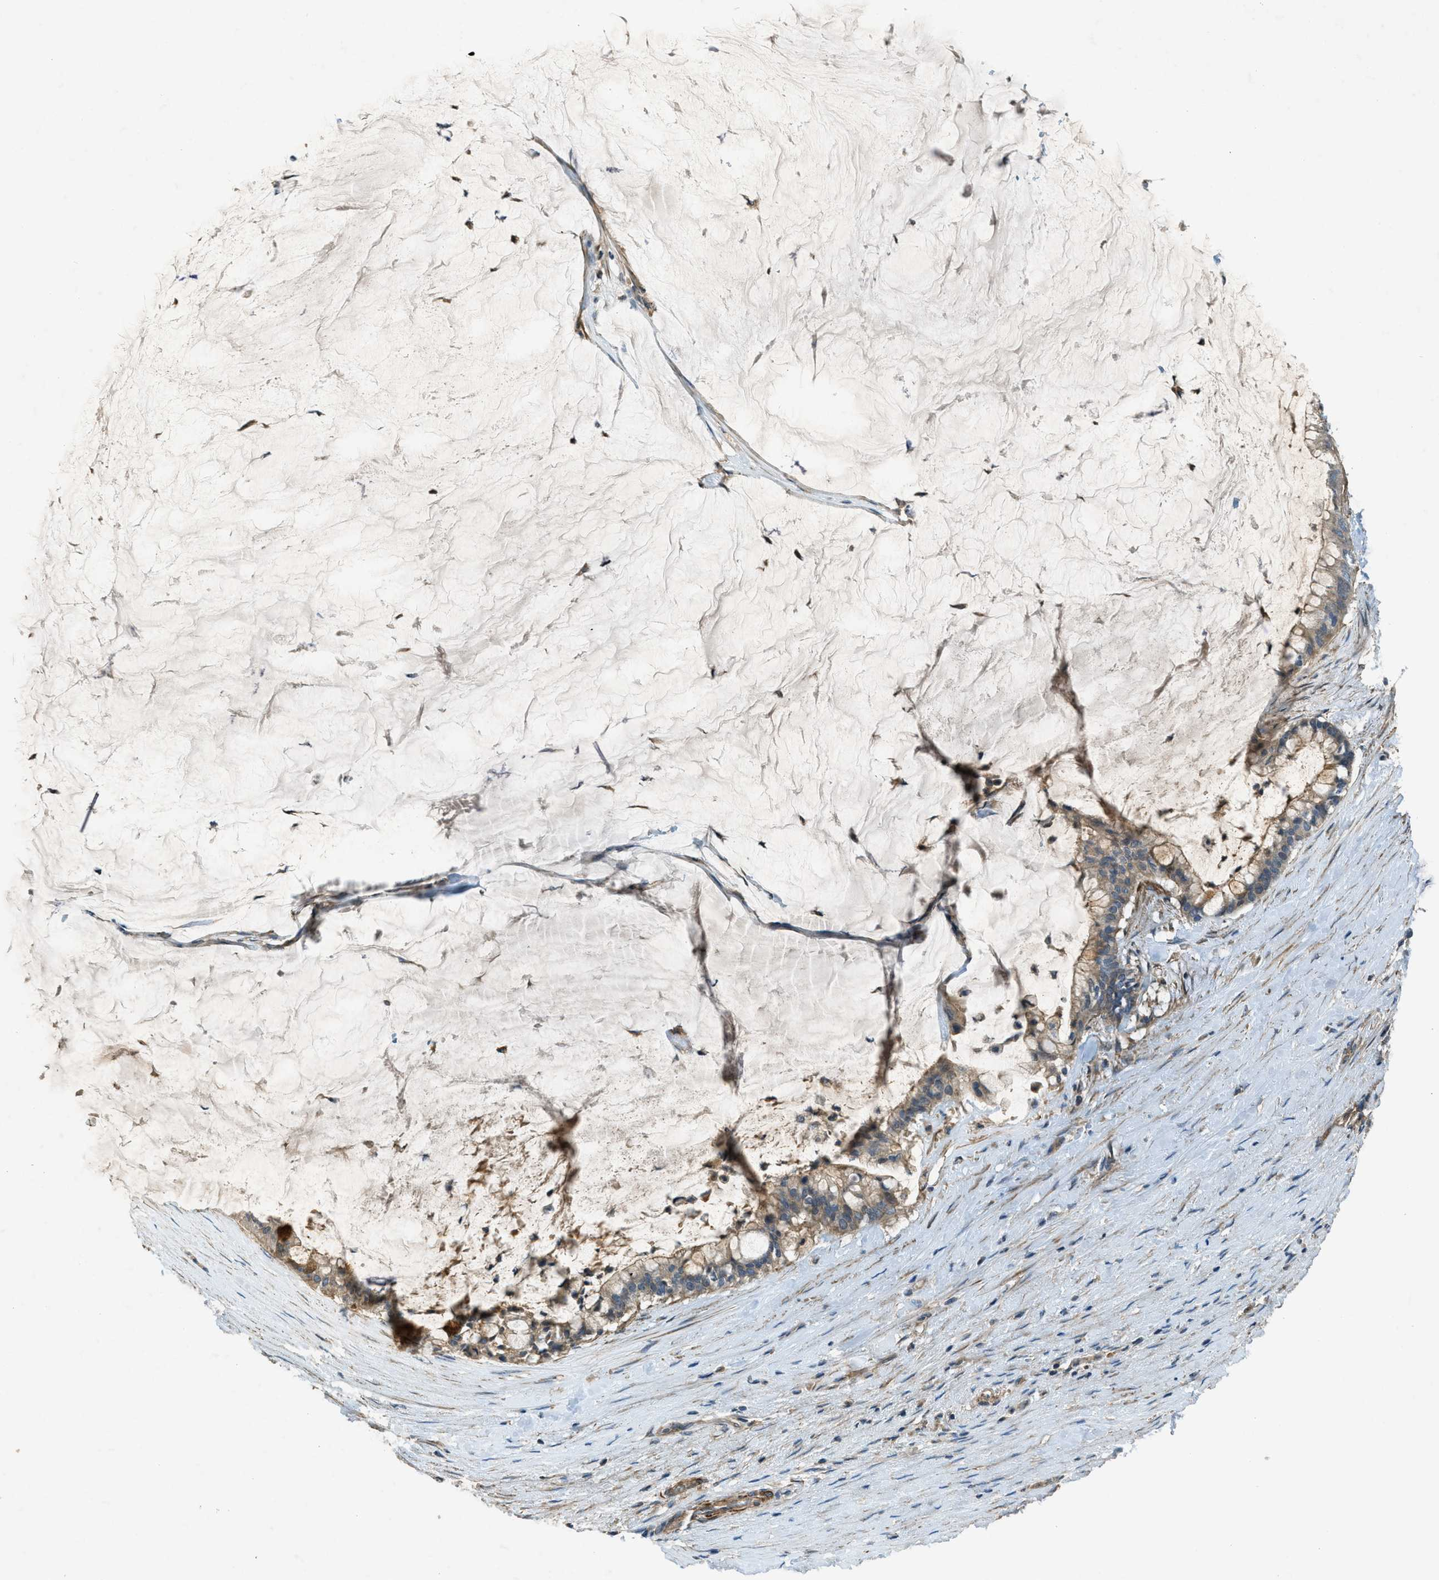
{"staining": {"intensity": "moderate", "quantity": ">75%", "location": "cytoplasmic/membranous"}, "tissue": "pancreatic cancer", "cell_type": "Tumor cells", "image_type": "cancer", "snomed": [{"axis": "morphology", "description": "Adenocarcinoma, NOS"}, {"axis": "topography", "description": "Pancreas"}], "caption": "IHC (DAB (3,3'-diaminobenzidine)) staining of pancreatic cancer shows moderate cytoplasmic/membranous protein expression in approximately >75% of tumor cells. The staining is performed using DAB (3,3'-diaminobenzidine) brown chromogen to label protein expression. The nuclei are counter-stained blue using hematoxylin.", "gene": "VEZT", "patient": {"sex": "male", "age": 41}}